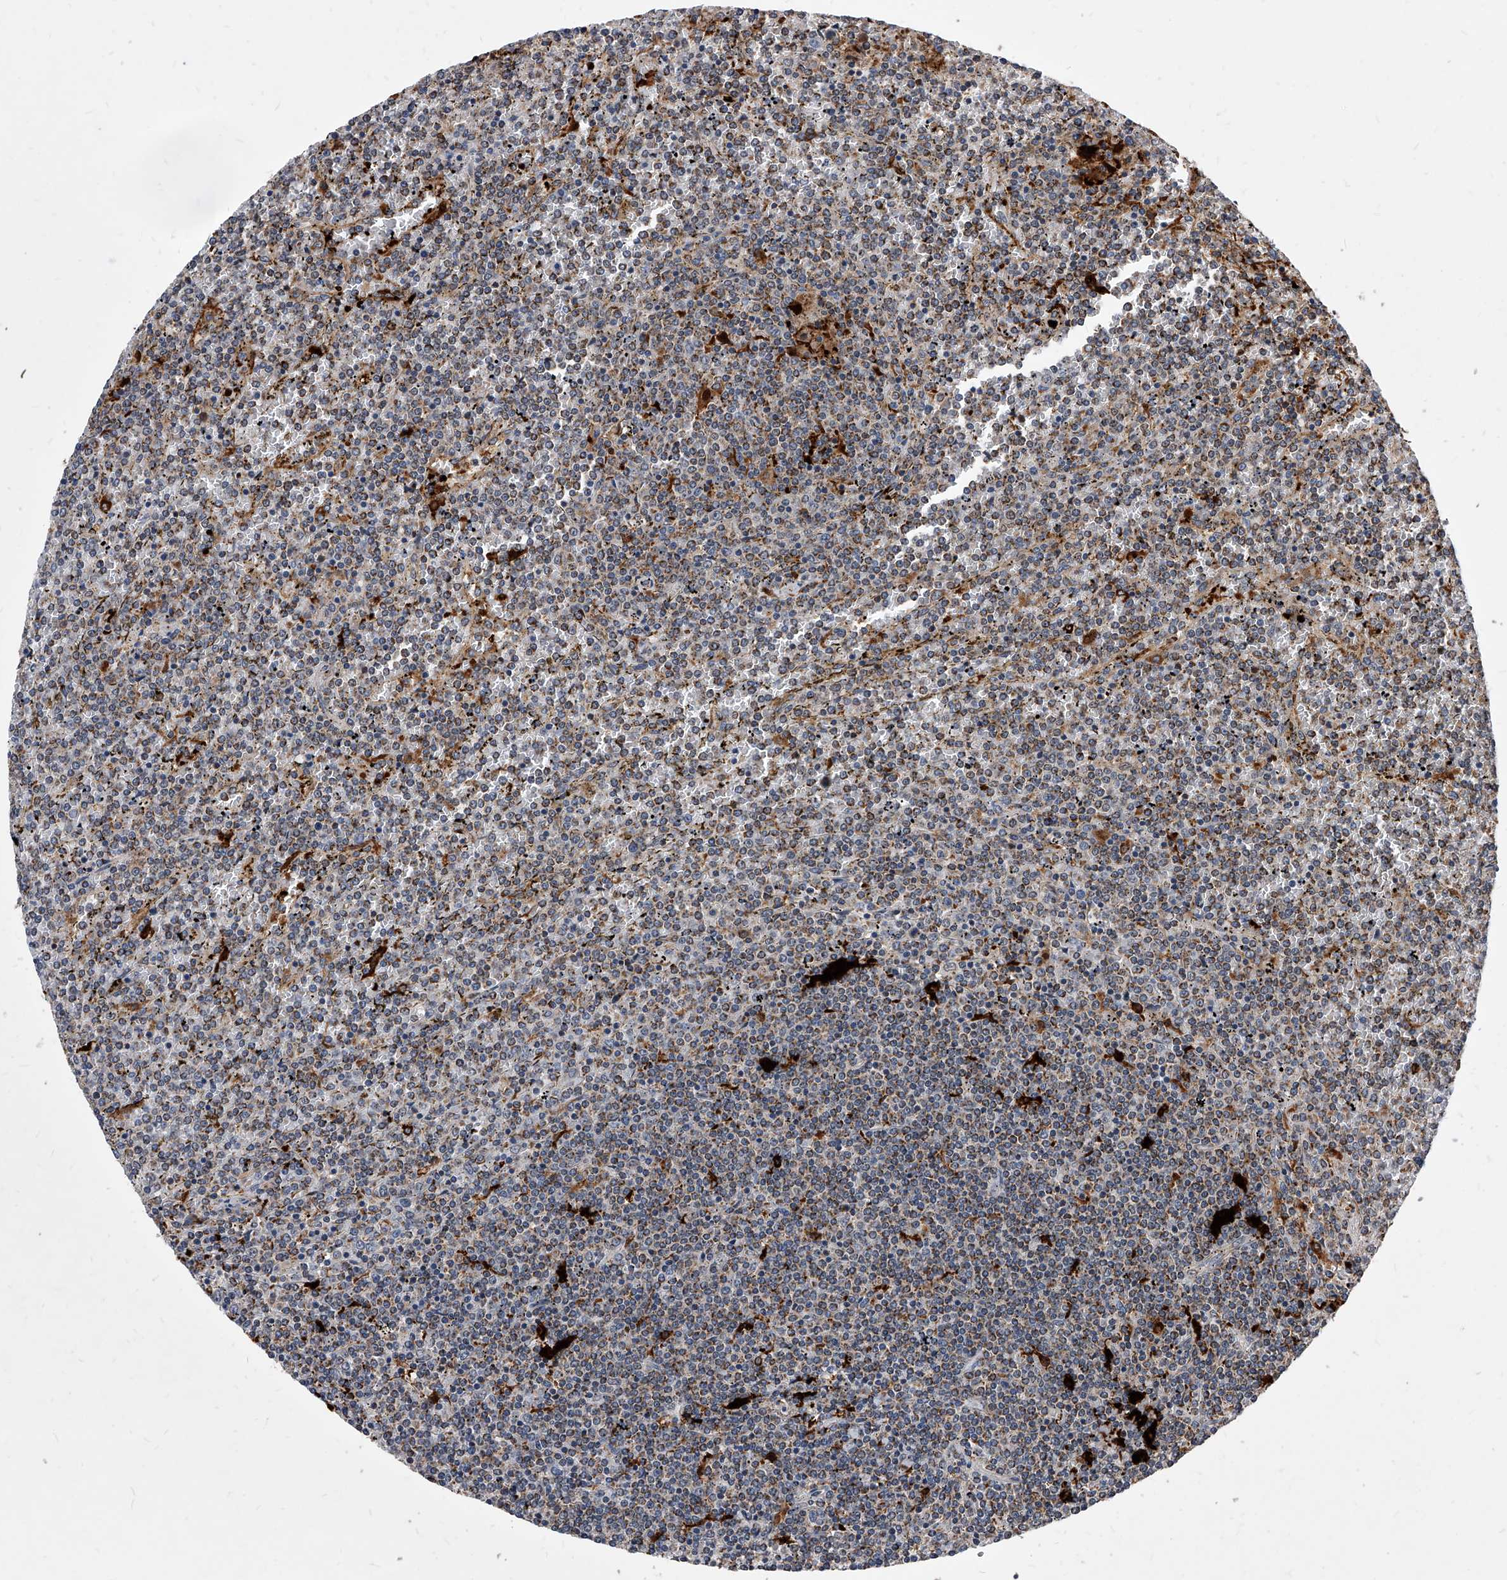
{"staining": {"intensity": "weak", "quantity": "25%-75%", "location": "cytoplasmic/membranous"}, "tissue": "lymphoma", "cell_type": "Tumor cells", "image_type": "cancer", "snomed": [{"axis": "morphology", "description": "Malignant lymphoma, non-Hodgkin's type, Low grade"}, {"axis": "topography", "description": "Spleen"}], "caption": "Protein staining by immunohistochemistry exhibits weak cytoplasmic/membranous expression in about 25%-75% of tumor cells in lymphoma. Using DAB (3,3'-diaminobenzidine) (brown) and hematoxylin (blue) stains, captured at high magnification using brightfield microscopy.", "gene": "SOBP", "patient": {"sex": "female", "age": 19}}